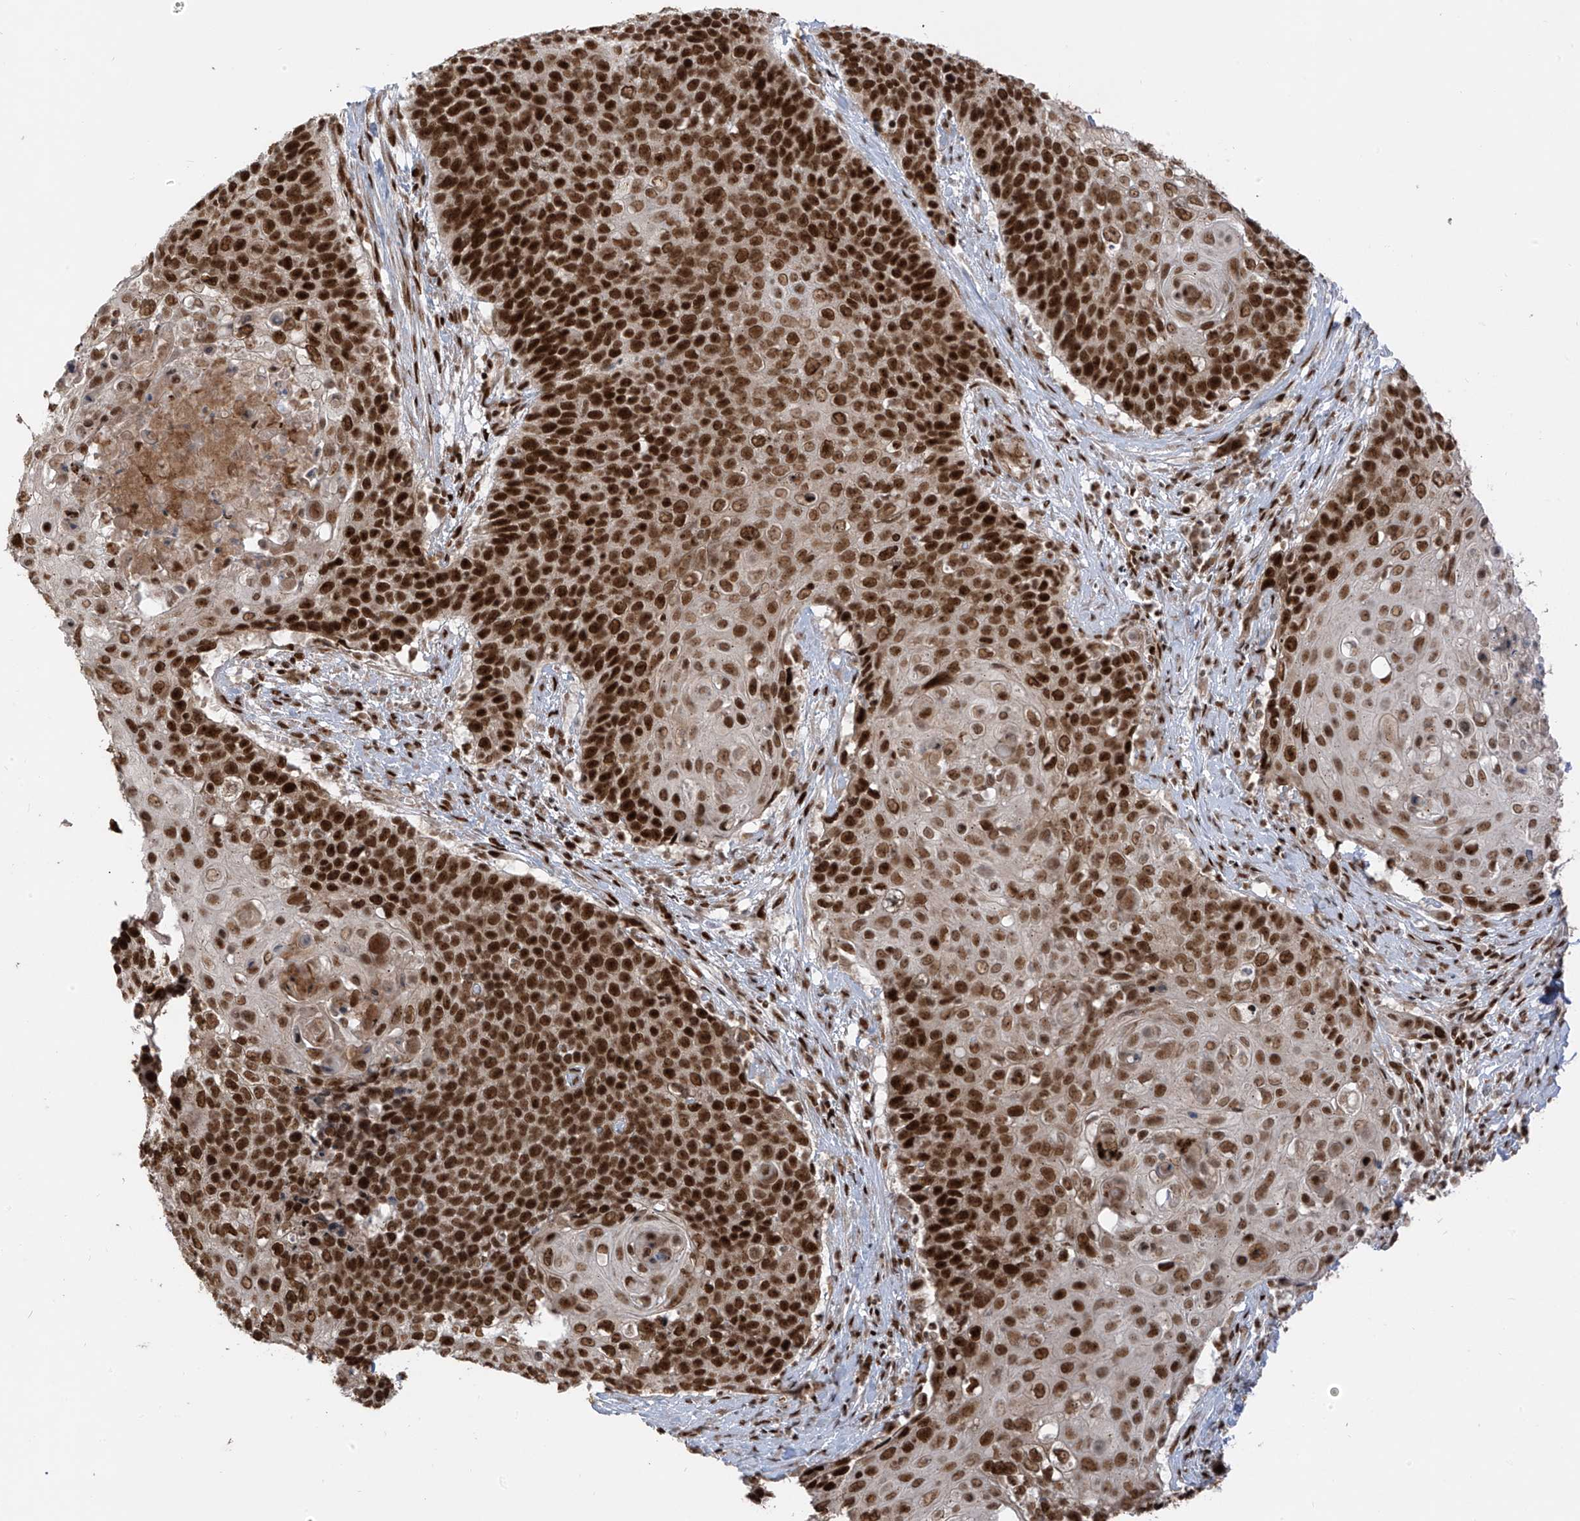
{"staining": {"intensity": "strong", "quantity": ">75%", "location": "nuclear"}, "tissue": "cervical cancer", "cell_type": "Tumor cells", "image_type": "cancer", "snomed": [{"axis": "morphology", "description": "Squamous cell carcinoma, NOS"}, {"axis": "topography", "description": "Cervix"}], "caption": "A high amount of strong nuclear staining is present in about >75% of tumor cells in squamous cell carcinoma (cervical) tissue.", "gene": "ARHGEF3", "patient": {"sex": "female", "age": 39}}